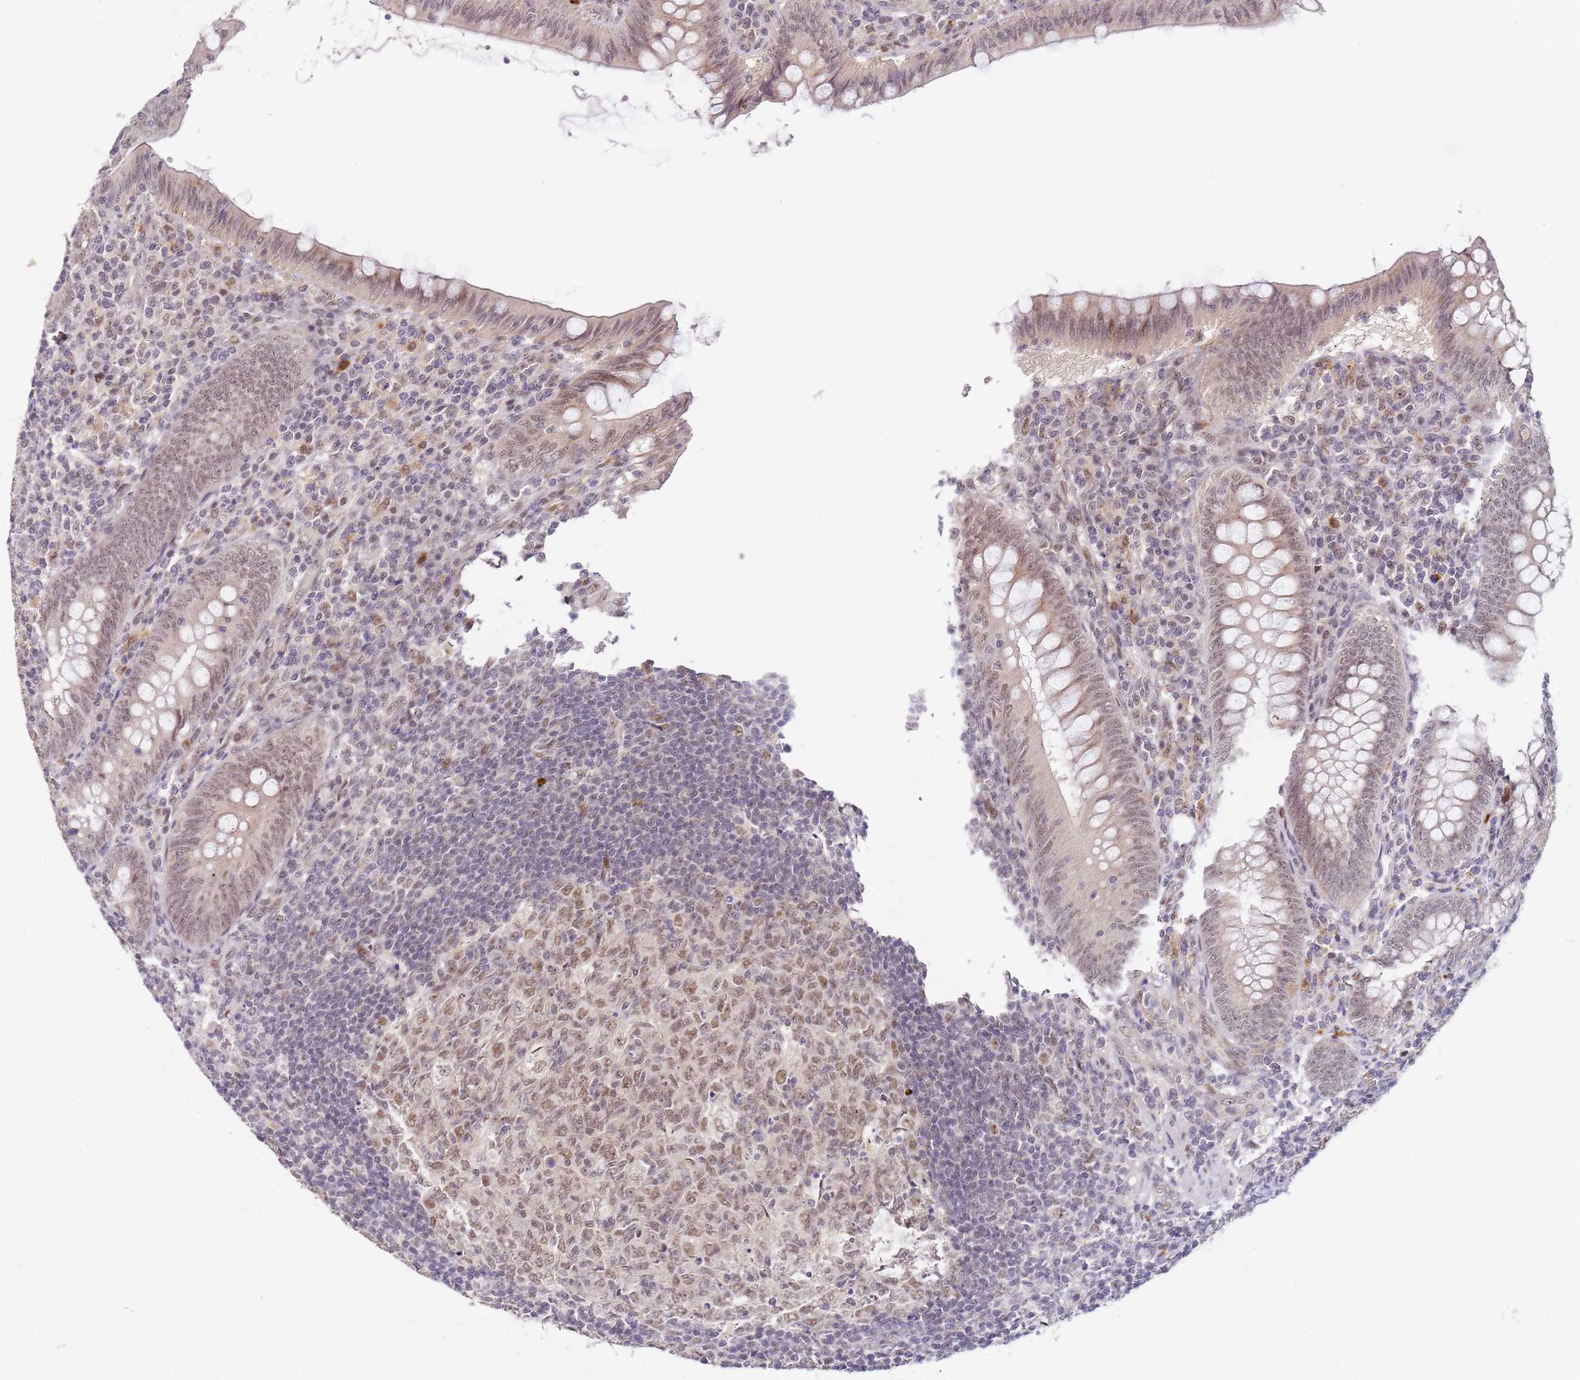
{"staining": {"intensity": "moderate", "quantity": "25%-75%", "location": "cytoplasmic/membranous,nuclear"}, "tissue": "appendix", "cell_type": "Glandular cells", "image_type": "normal", "snomed": [{"axis": "morphology", "description": "Normal tissue, NOS"}, {"axis": "topography", "description": "Appendix"}], "caption": "A medium amount of moderate cytoplasmic/membranous,nuclear positivity is appreciated in about 25%-75% of glandular cells in normal appendix.", "gene": "LGALSL", "patient": {"sex": "male", "age": 14}}